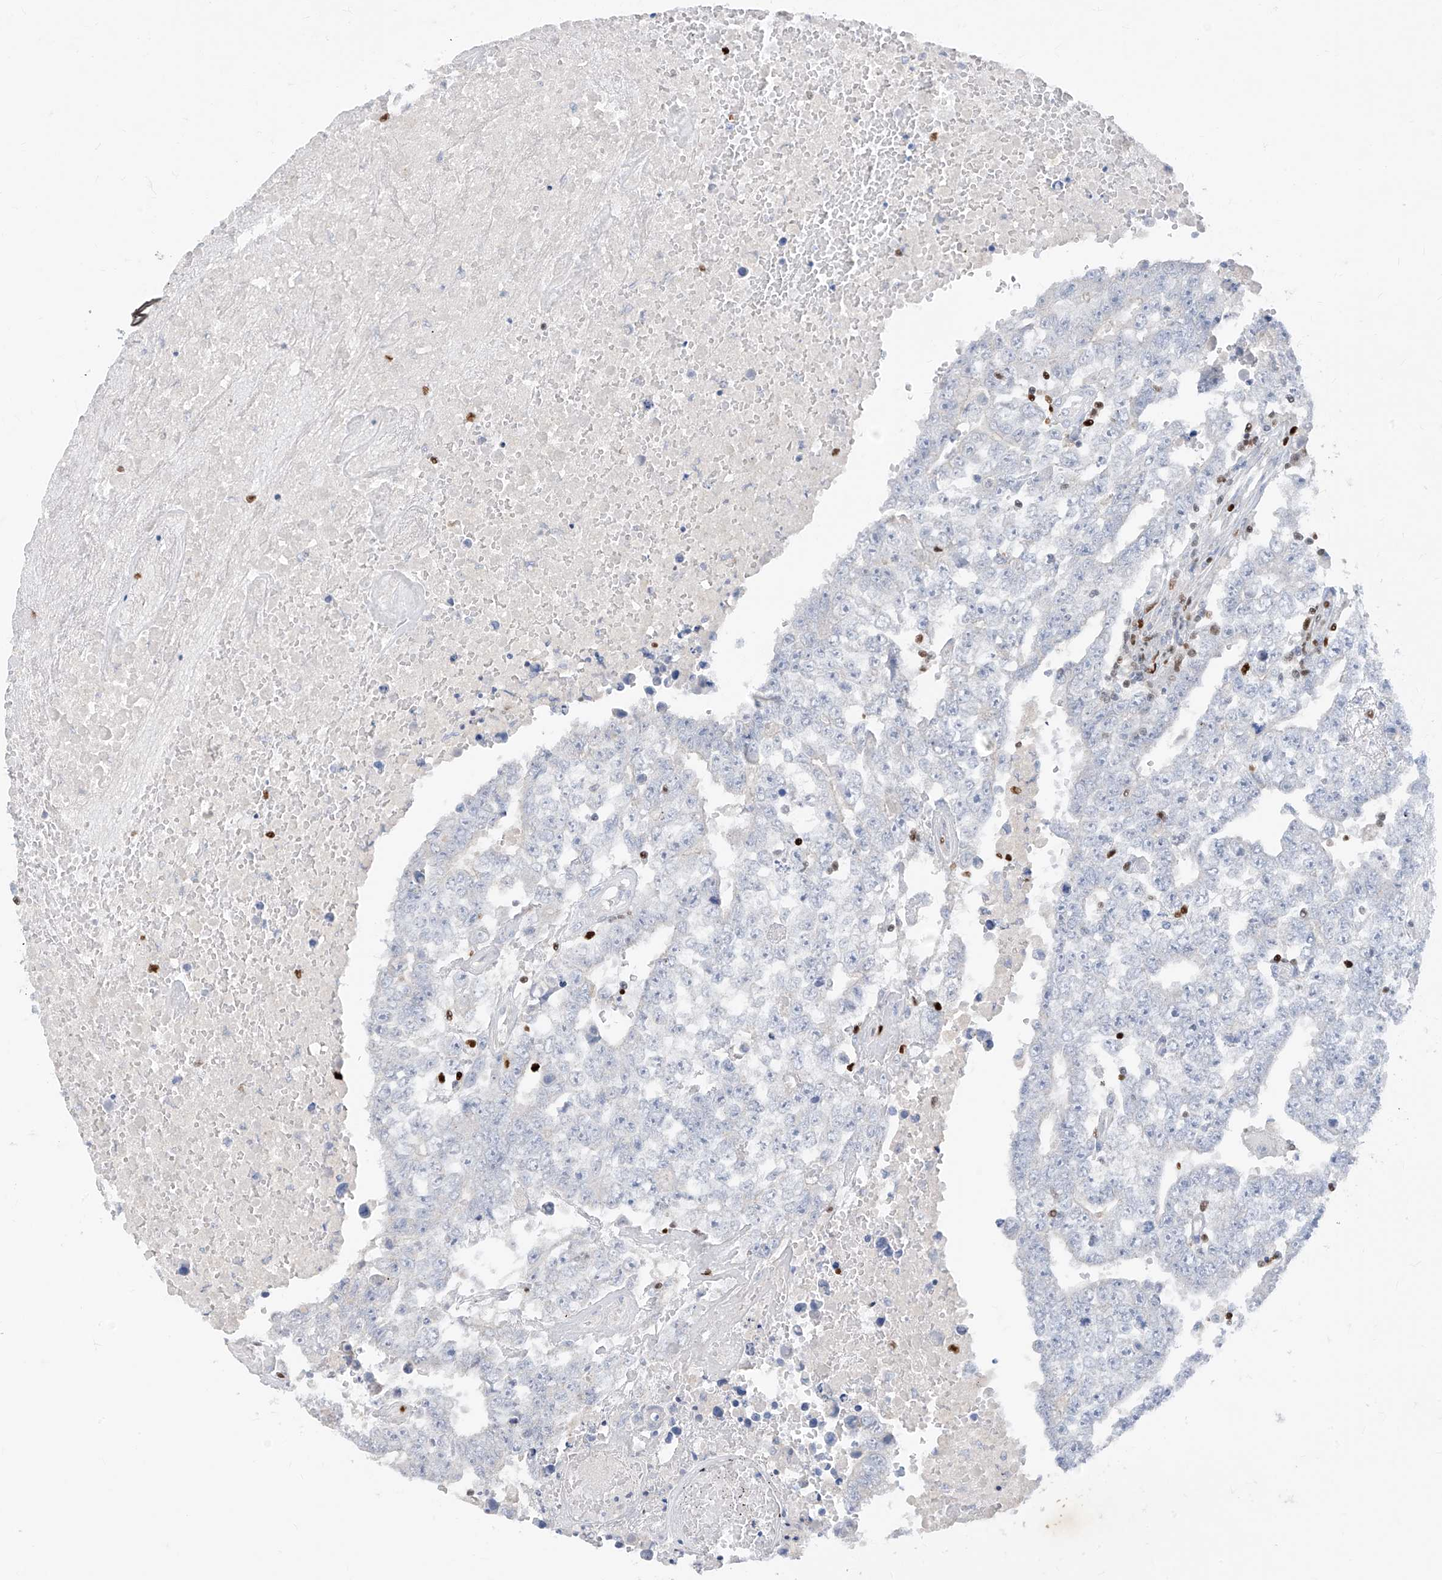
{"staining": {"intensity": "negative", "quantity": "none", "location": "none"}, "tissue": "testis cancer", "cell_type": "Tumor cells", "image_type": "cancer", "snomed": [{"axis": "morphology", "description": "Carcinoma, Embryonal, NOS"}, {"axis": "topography", "description": "Testis"}], "caption": "This is an IHC histopathology image of human testis cancer. There is no positivity in tumor cells.", "gene": "TBX21", "patient": {"sex": "male", "age": 25}}